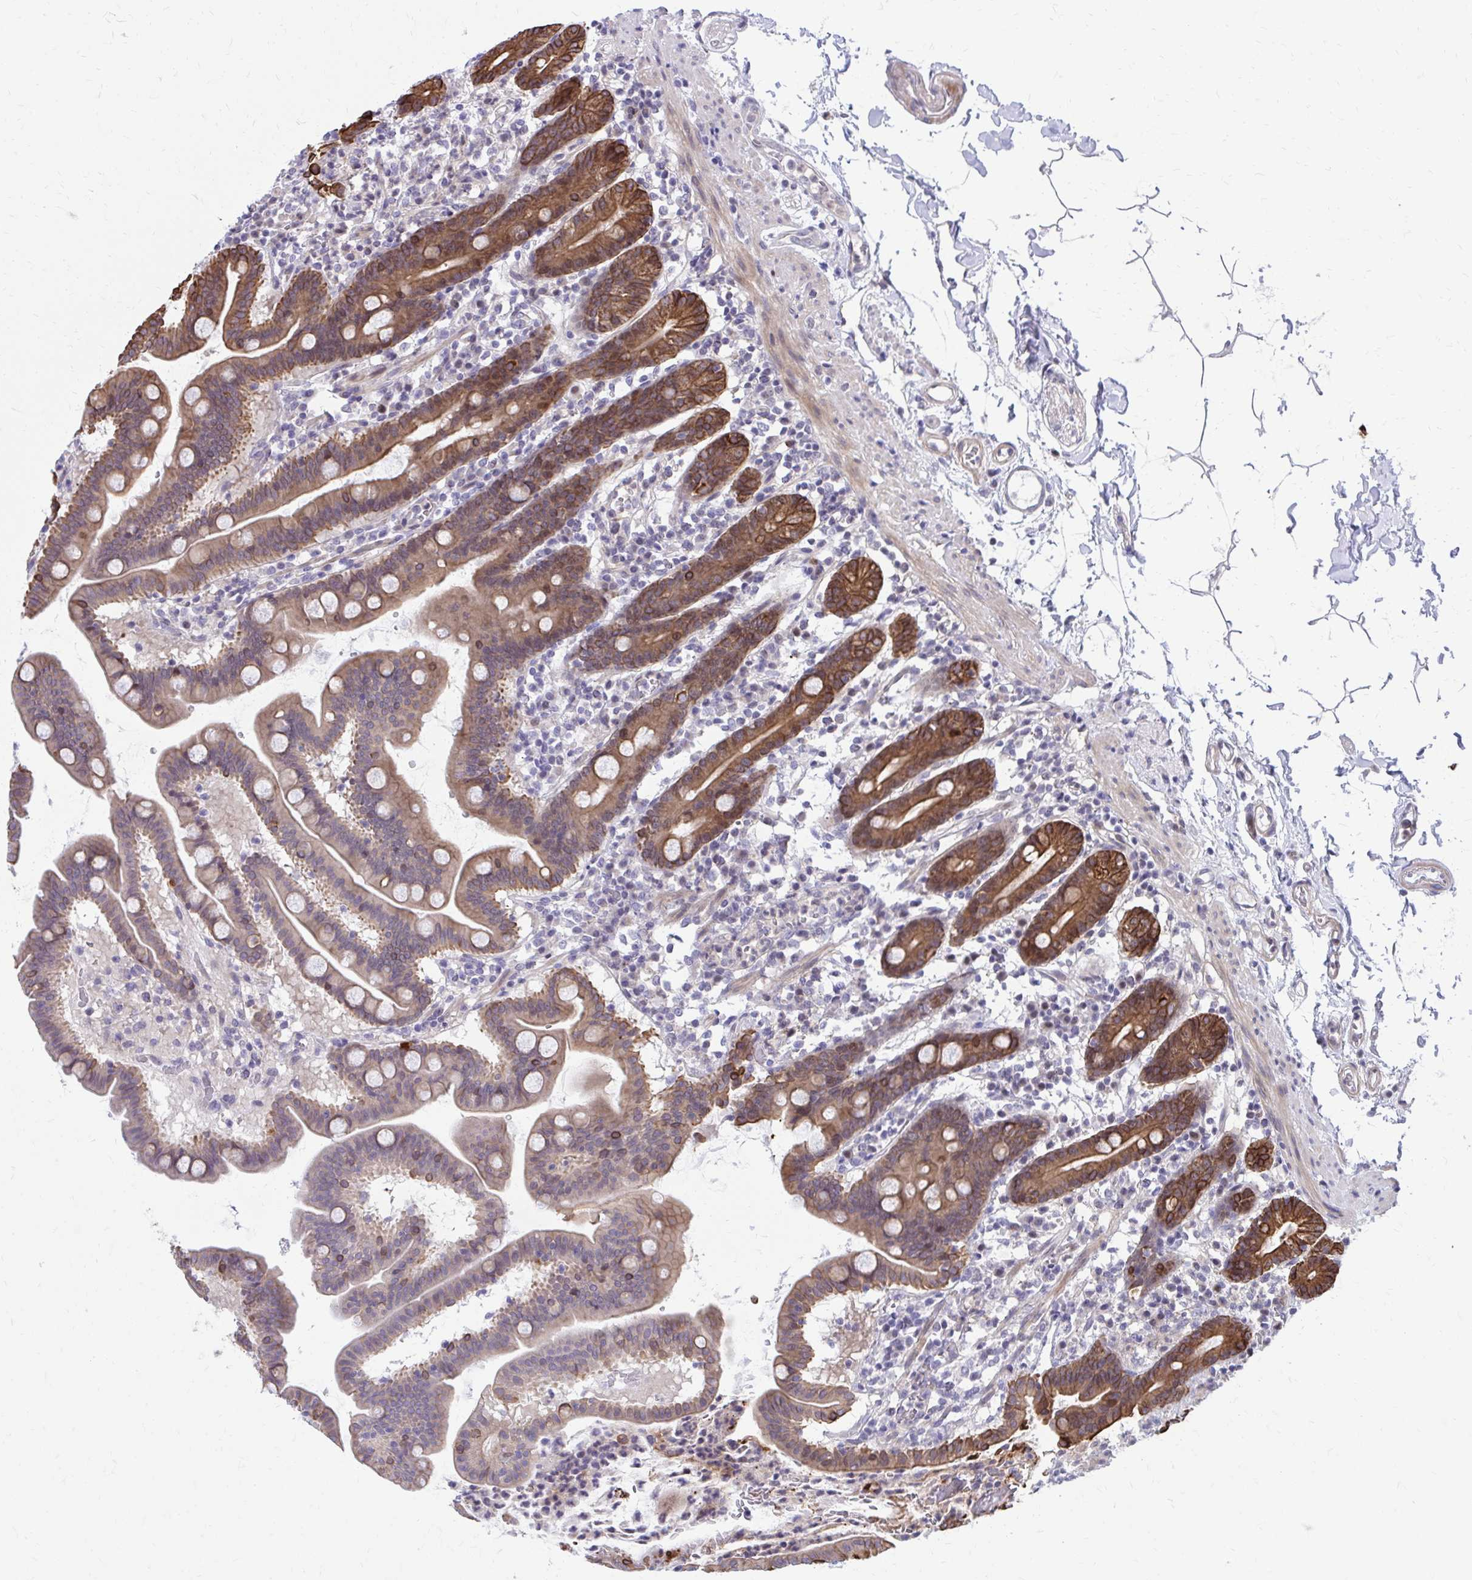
{"staining": {"intensity": "strong", "quantity": ">75%", "location": "cytoplasmic/membranous"}, "tissue": "duodenum", "cell_type": "Glandular cells", "image_type": "normal", "snomed": [{"axis": "morphology", "description": "Normal tissue, NOS"}, {"axis": "topography", "description": "Pancreas"}, {"axis": "topography", "description": "Duodenum"}], "caption": "Glandular cells display strong cytoplasmic/membranous positivity in about >75% of cells in unremarkable duodenum. (DAB (3,3'-diaminobenzidine) = brown stain, brightfield microscopy at high magnification).", "gene": "ANKRD30B", "patient": {"sex": "male", "age": 59}}